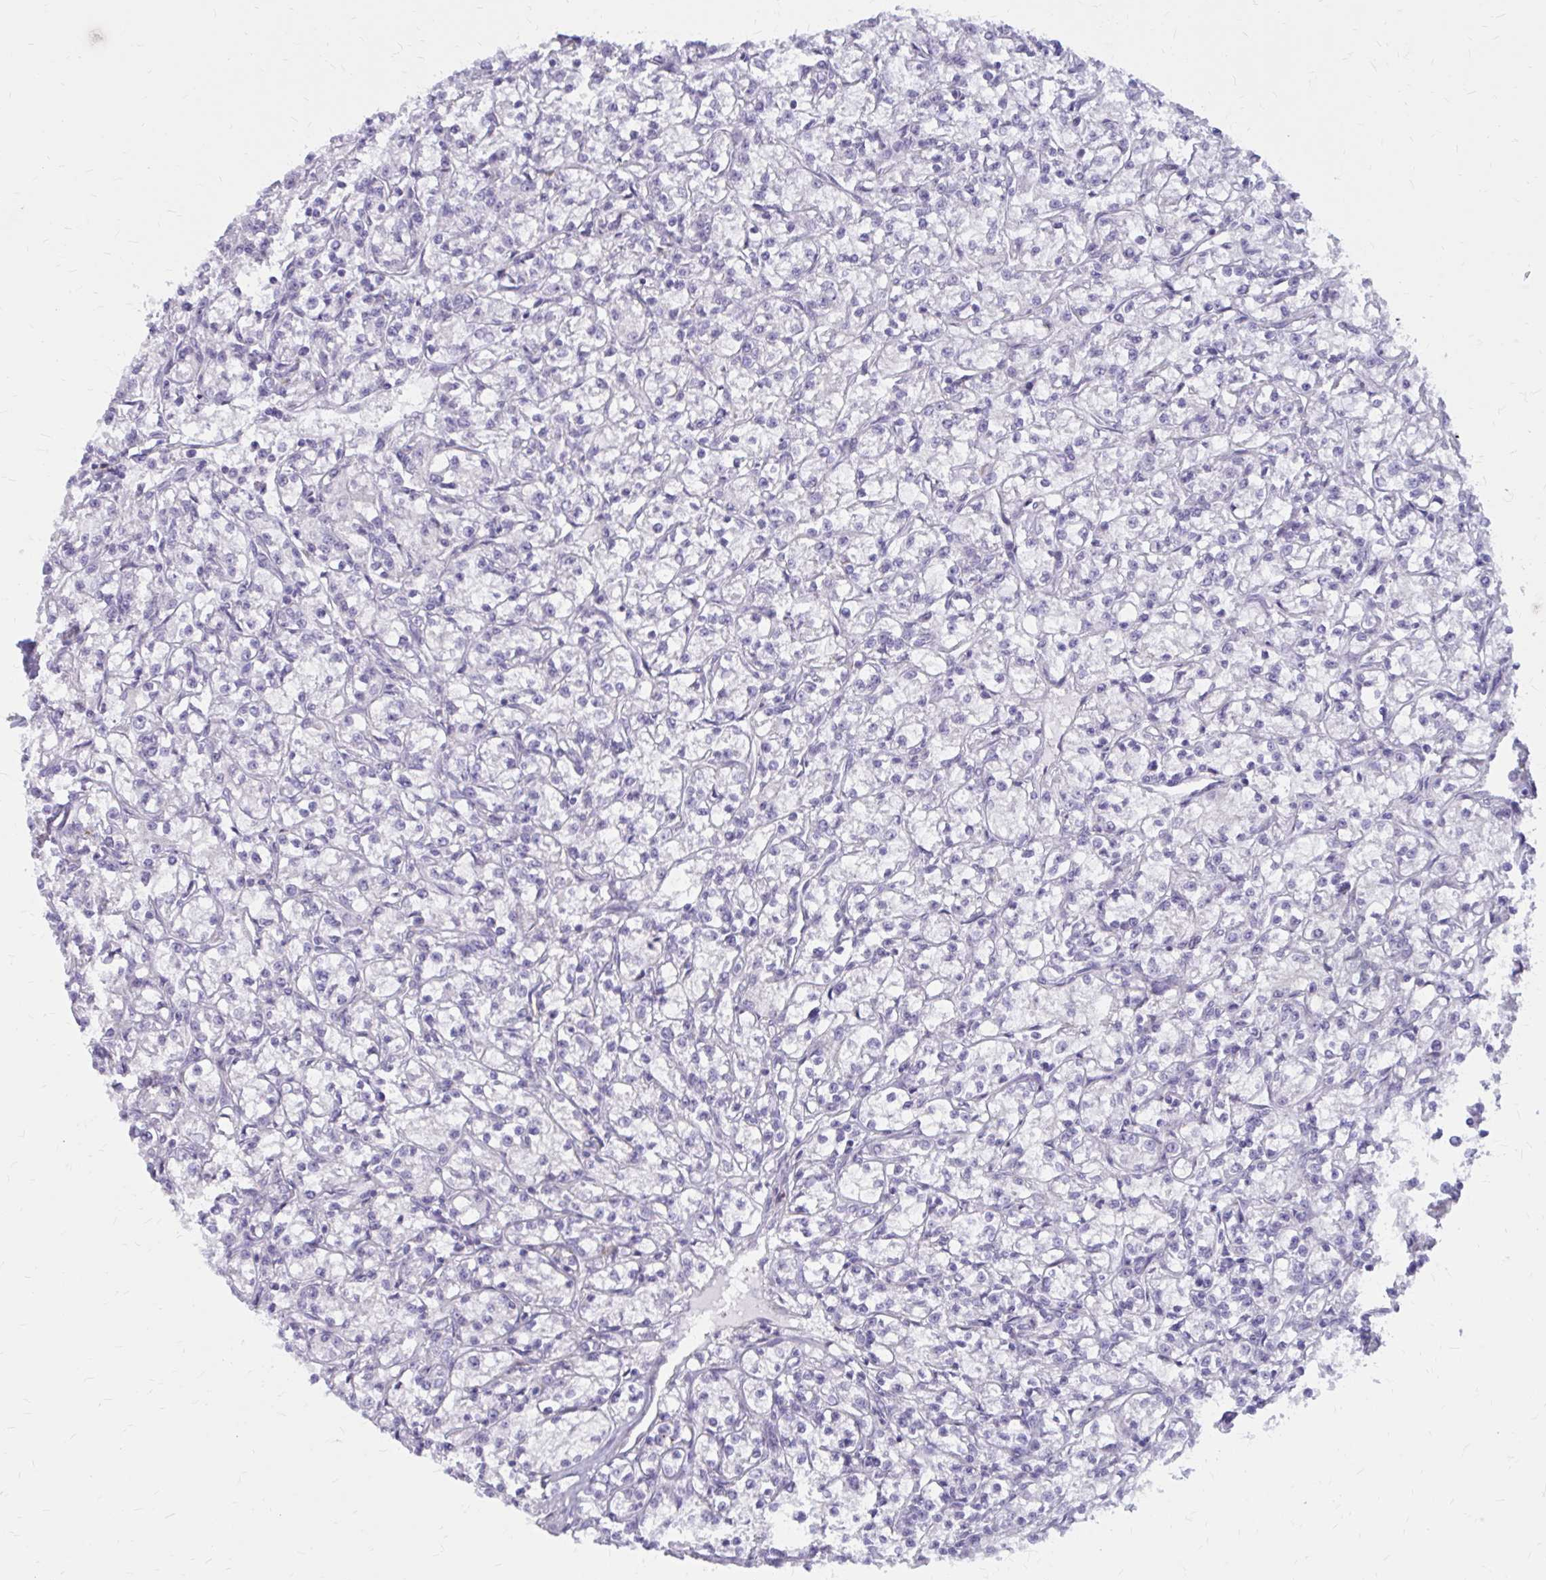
{"staining": {"intensity": "negative", "quantity": "none", "location": "none"}, "tissue": "renal cancer", "cell_type": "Tumor cells", "image_type": "cancer", "snomed": [{"axis": "morphology", "description": "Adenocarcinoma, NOS"}, {"axis": "topography", "description": "Kidney"}], "caption": "Tumor cells are negative for brown protein staining in renal adenocarcinoma.", "gene": "GLYATL2", "patient": {"sex": "female", "age": 59}}